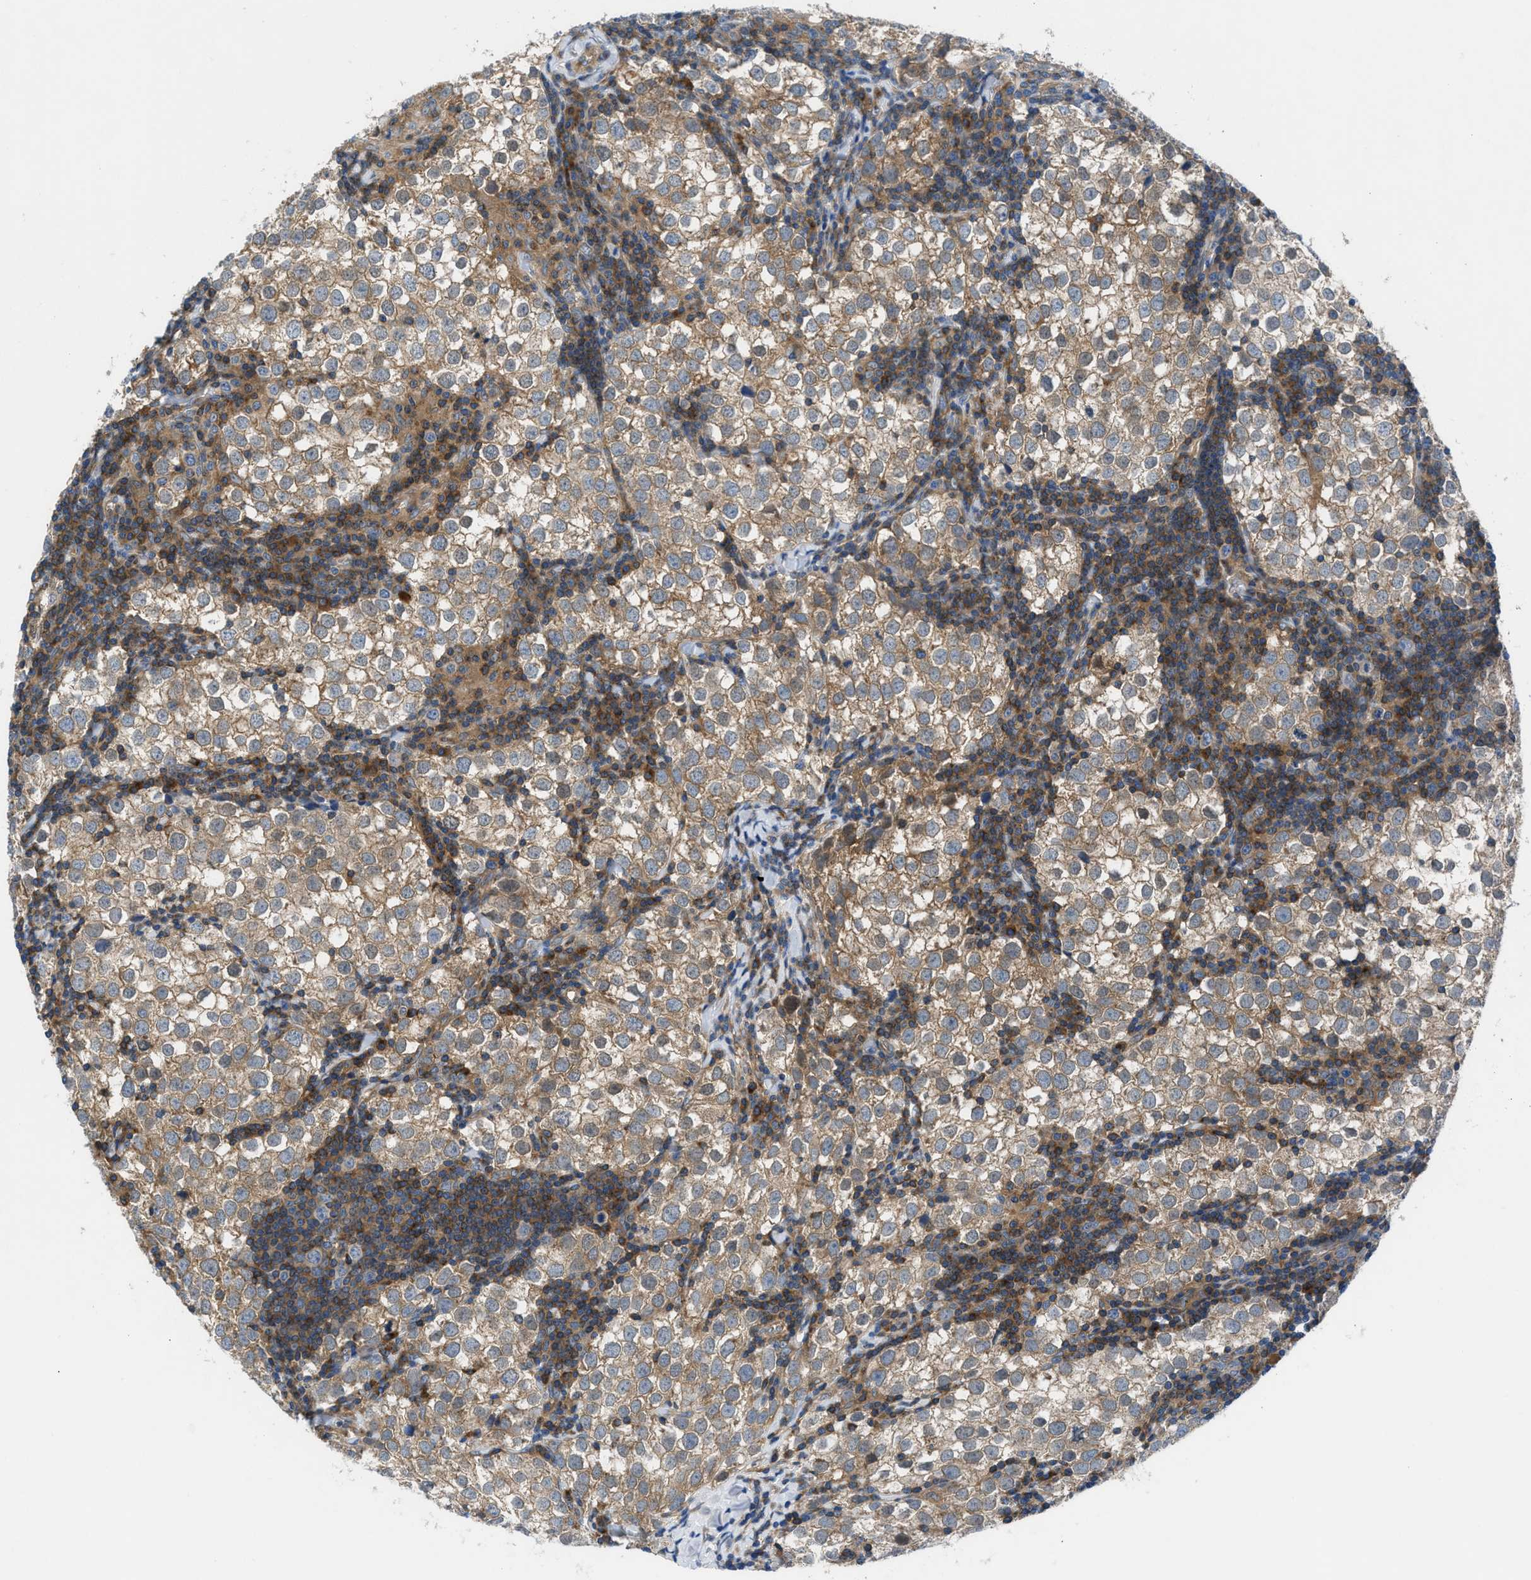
{"staining": {"intensity": "moderate", "quantity": ">75%", "location": "cytoplasmic/membranous"}, "tissue": "testis cancer", "cell_type": "Tumor cells", "image_type": "cancer", "snomed": [{"axis": "morphology", "description": "Seminoma, NOS"}, {"axis": "morphology", "description": "Carcinoma, Embryonal, NOS"}, {"axis": "topography", "description": "Testis"}], "caption": "A brown stain labels moderate cytoplasmic/membranous expression of a protein in testis cancer tumor cells.", "gene": "CHKB", "patient": {"sex": "male", "age": 36}}